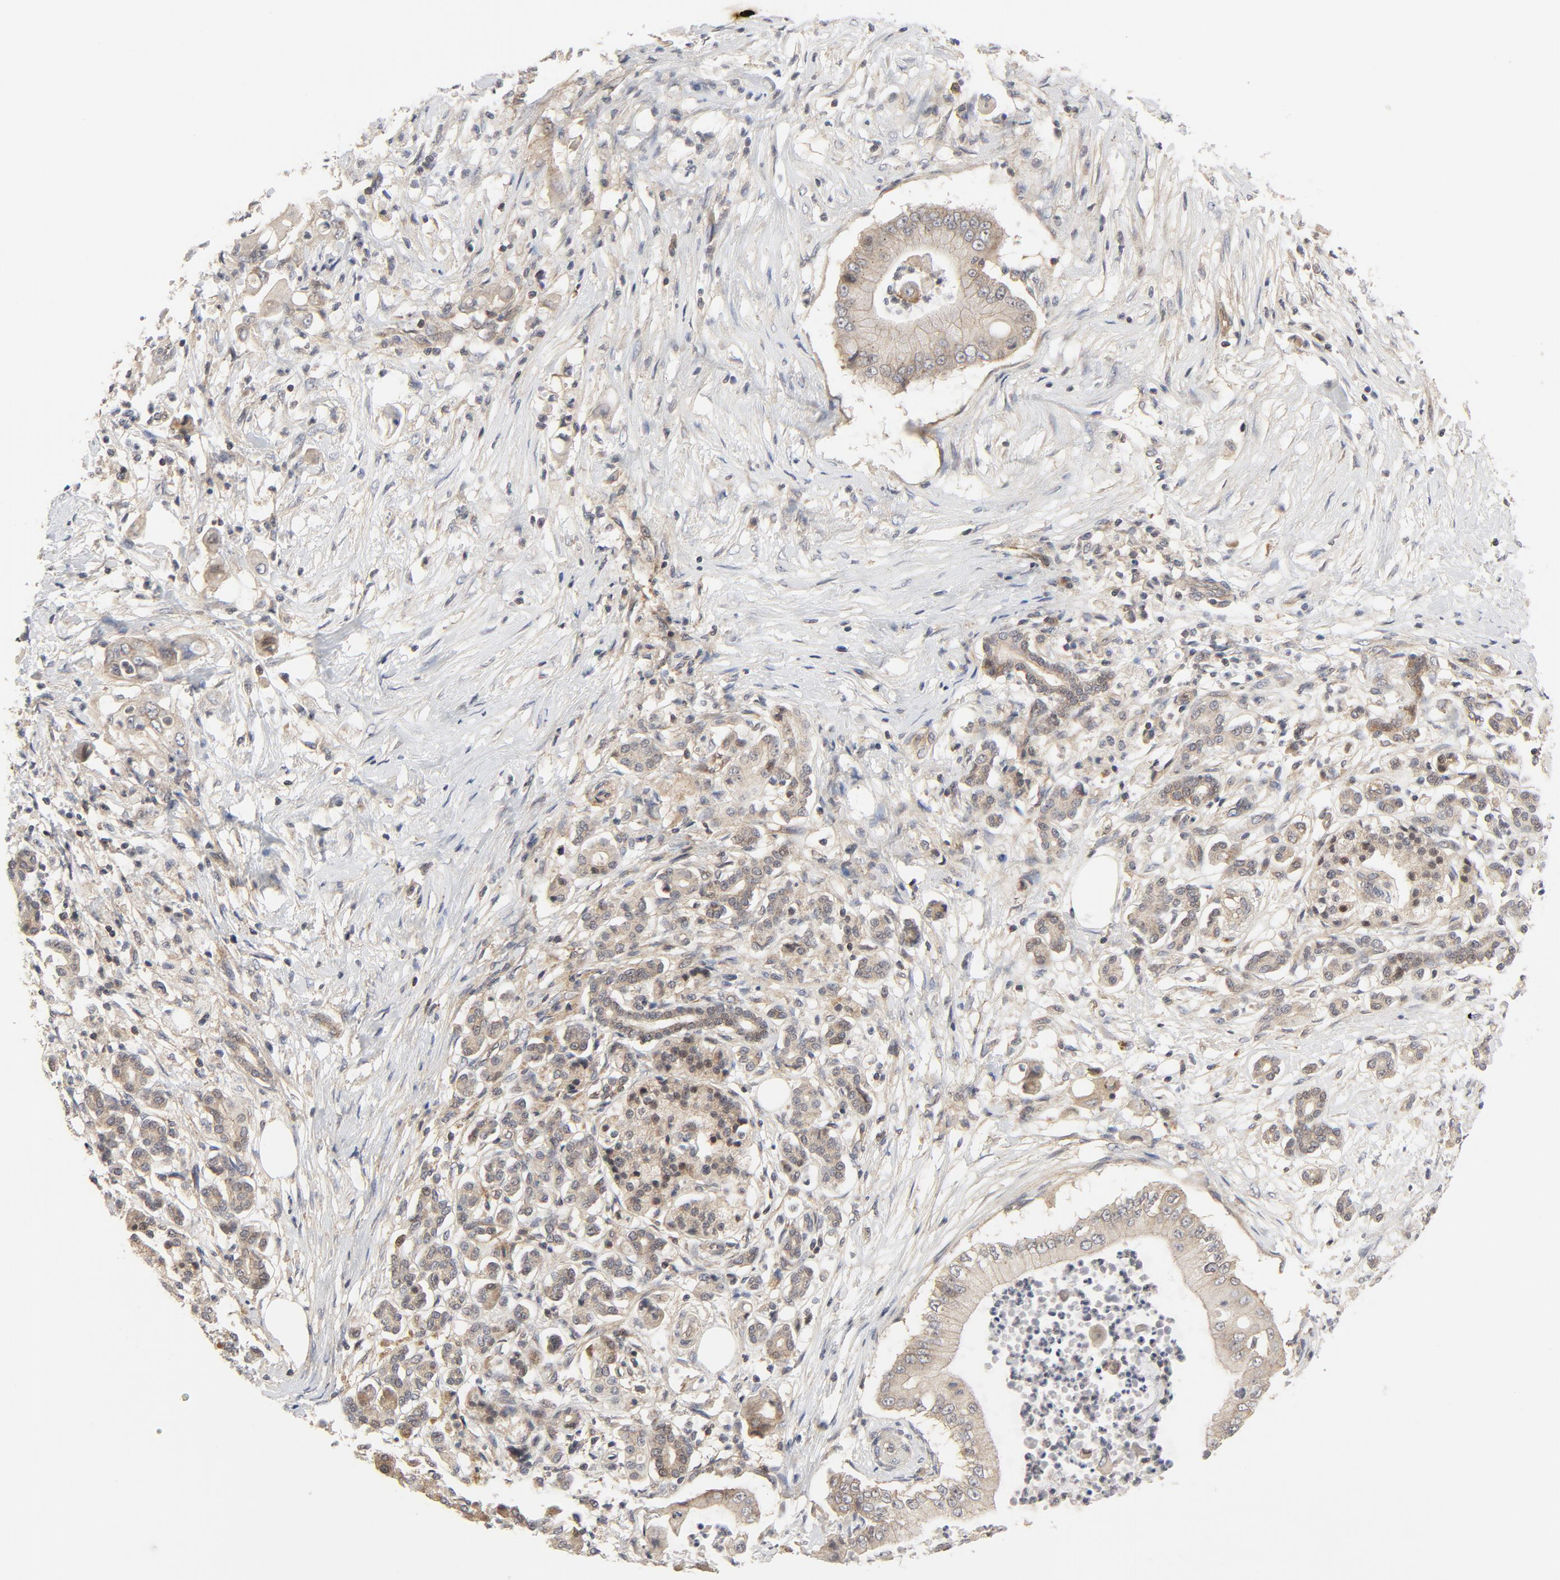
{"staining": {"intensity": "weak", "quantity": ">75%", "location": "cytoplasmic/membranous"}, "tissue": "pancreatic cancer", "cell_type": "Tumor cells", "image_type": "cancer", "snomed": [{"axis": "morphology", "description": "Adenocarcinoma, NOS"}, {"axis": "topography", "description": "Pancreas"}], "caption": "Immunohistochemistry of pancreatic cancer (adenocarcinoma) reveals low levels of weak cytoplasmic/membranous expression in approximately >75% of tumor cells.", "gene": "MAP2K7", "patient": {"sex": "male", "age": 62}}